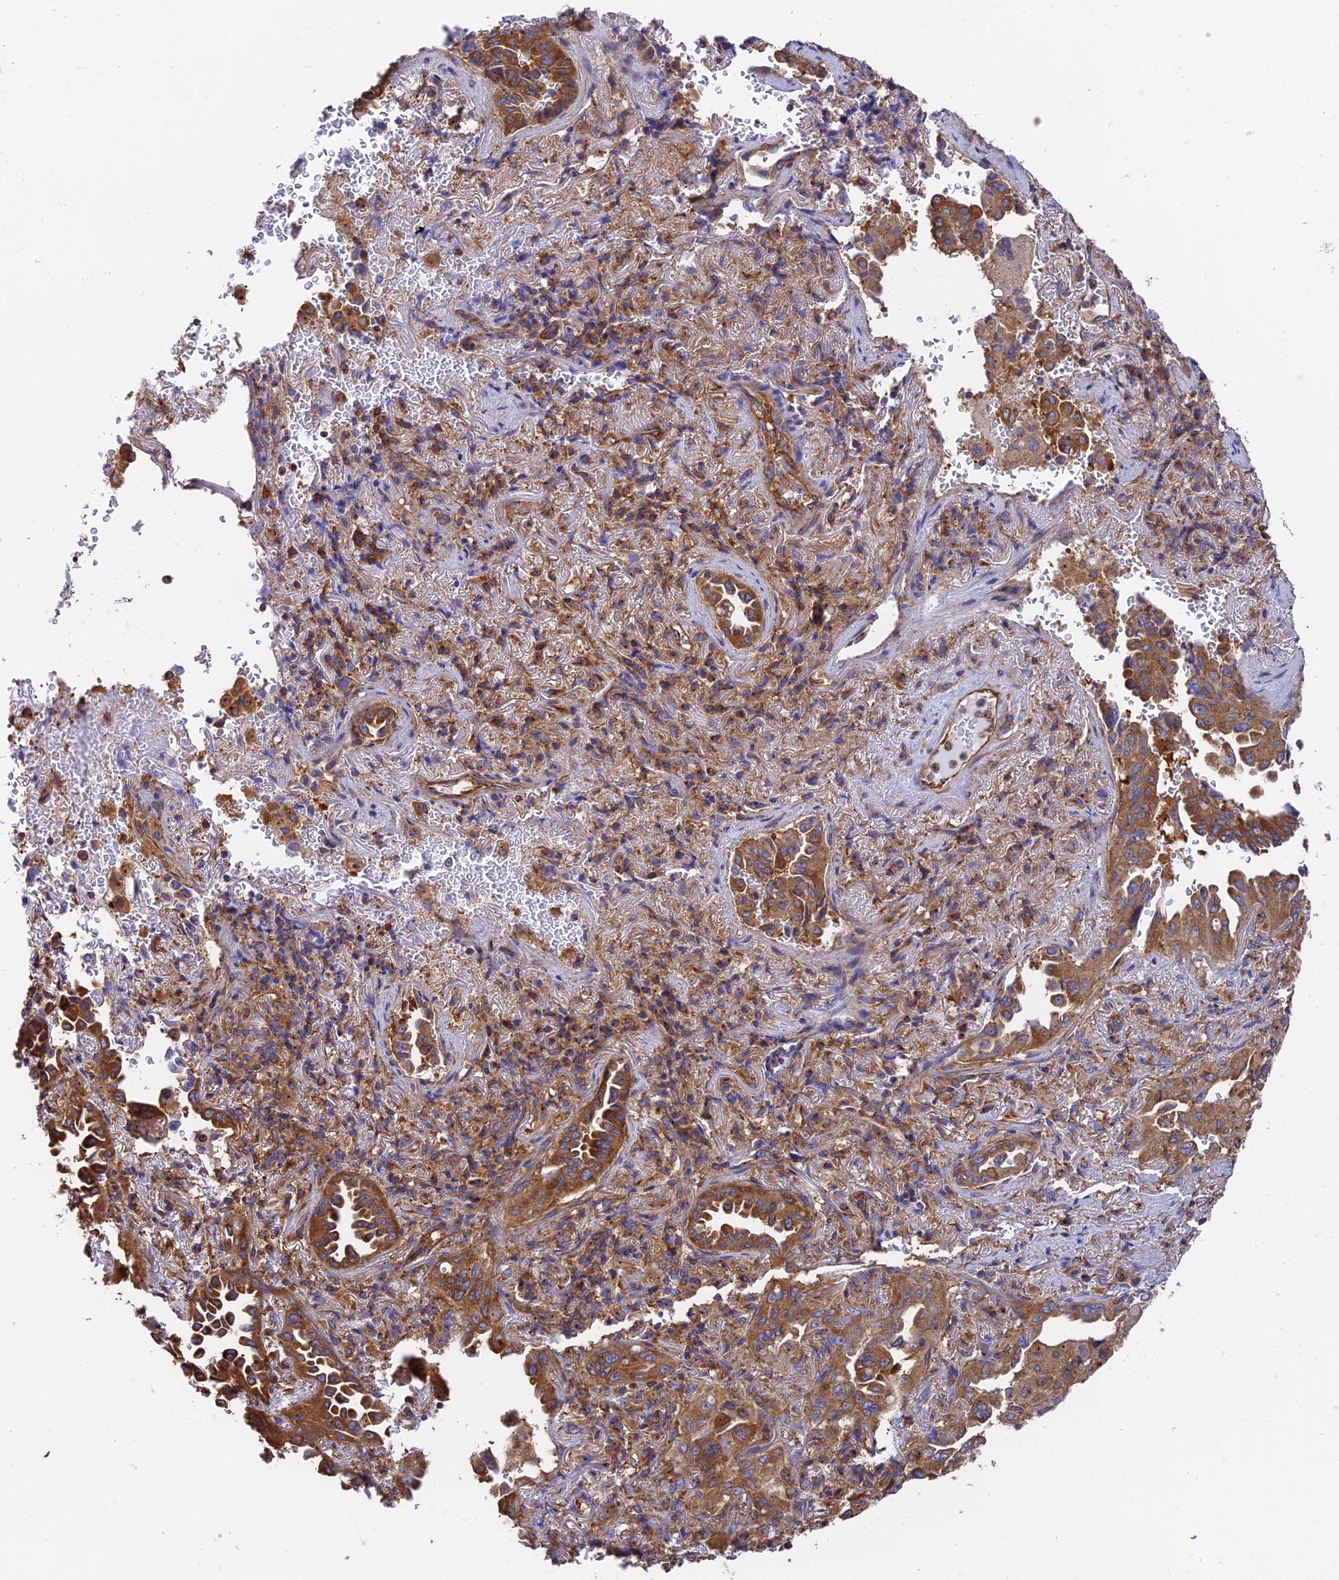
{"staining": {"intensity": "strong", "quantity": ">75%", "location": "cytoplasmic/membranous"}, "tissue": "lung cancer", "cell_type": "Tumor cells", "image_type": "cancer", "snomed": [{"axis": "morphology", "description": "Adenocarcinoma, NOS"}, {"axis": "topography", "description": "Lung"}], "caption": "A brown stain highlights strong cytoplasmic/membranous staining of a protein in human adenocarcinoma (lung) tumor cells.", "gene": "DCTN2", "patient": {"sex": "female", "age": 69}}